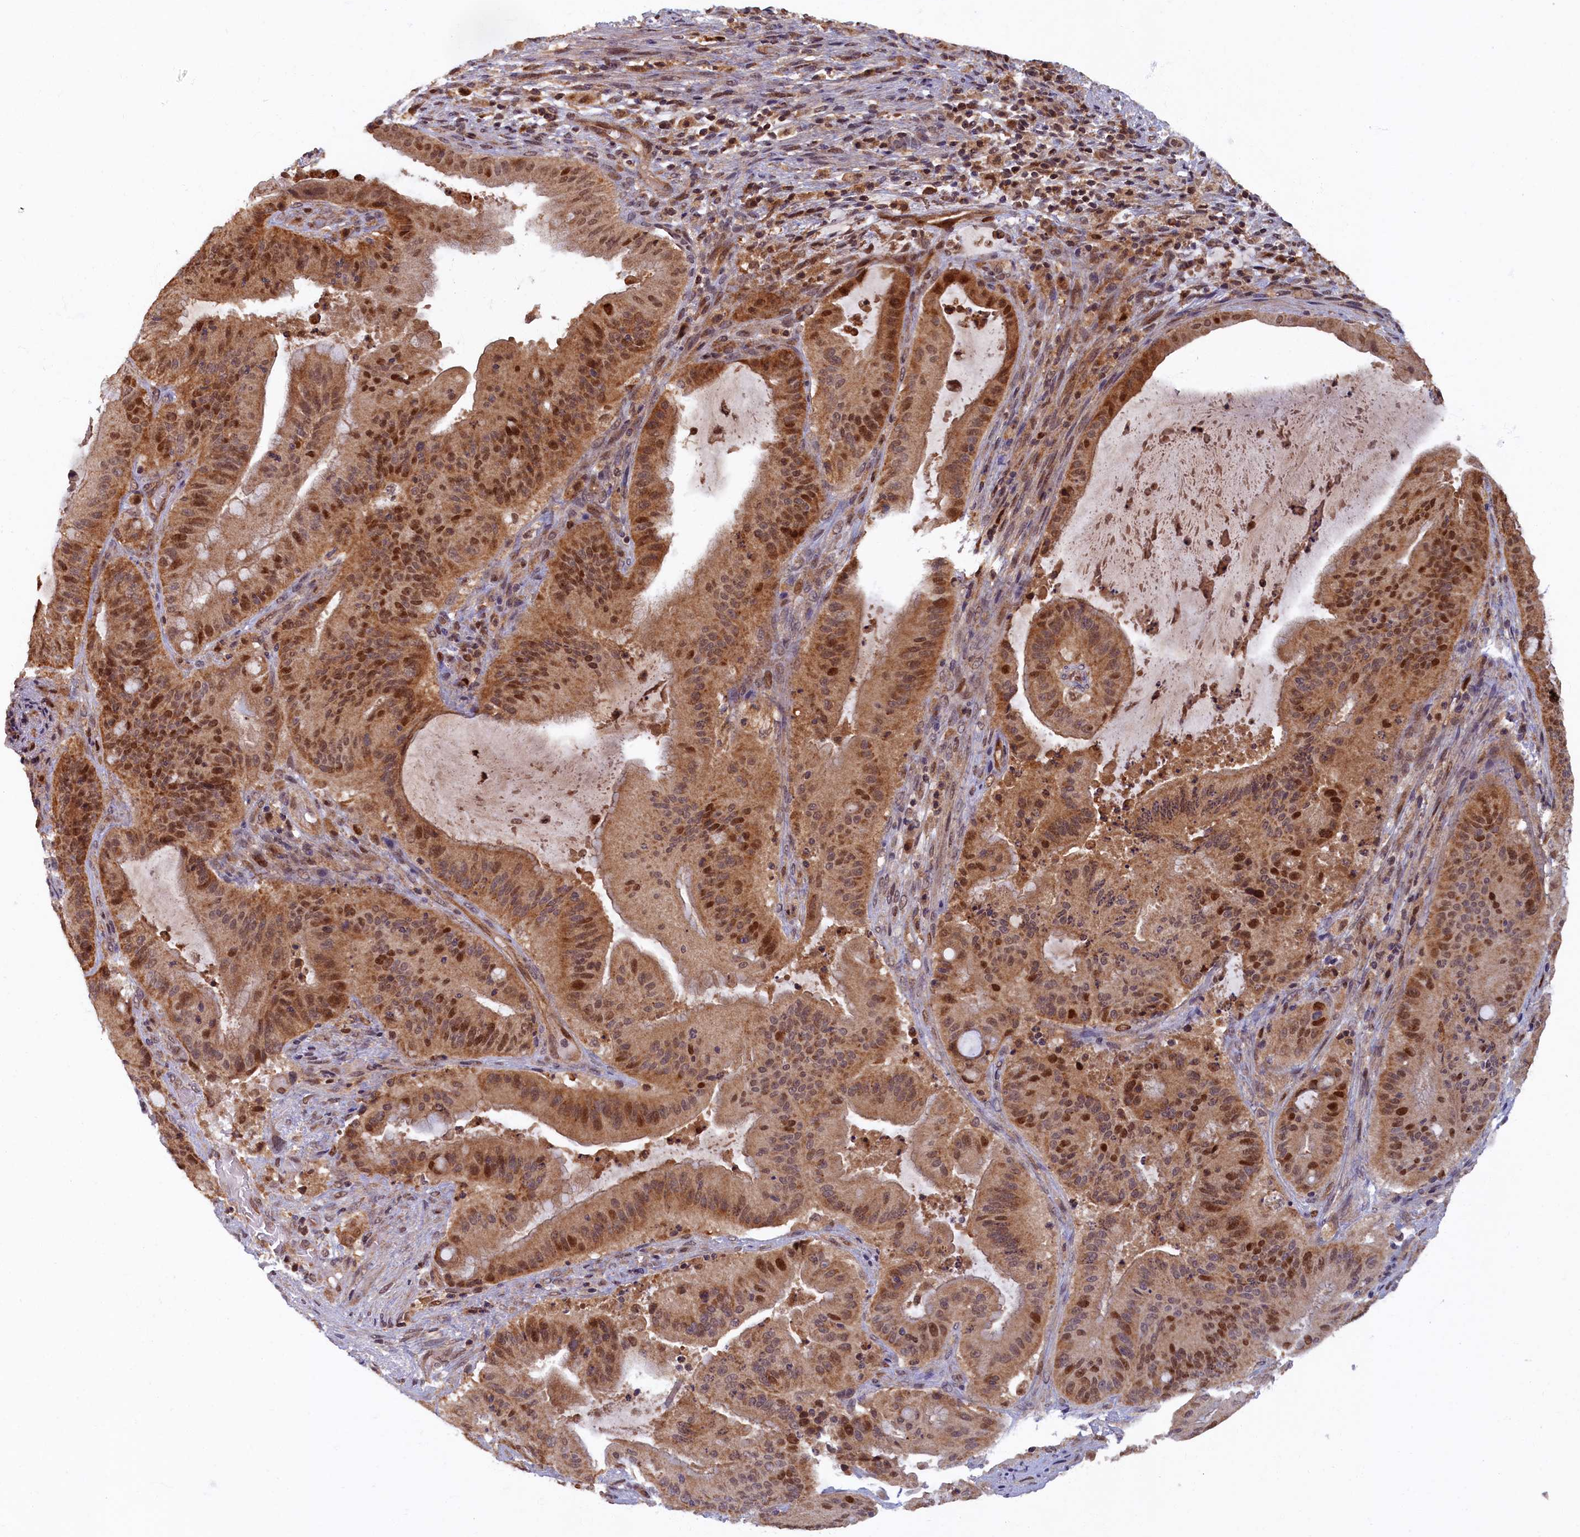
{"staining": {"intensity": "strong", "quantity": ">75%", "location": "cytoplasmic/membranous,nuclear"}, "tissue": "liver cancer", "cell_type": "Tumor cells", "image_type": "cancer", "snomed": [{"axis": "morphology", "description": "Normal tissue, NOS"}, {"axis": "morphology", "description": "Cholangiocarcinoma"}, {"axis": "topography", "description": "Liver"}, {"axis": "topography", "description": "Peripheral nerve tissue"}], "caption": "This is a micrograph of IHC staining of cholangiocarcinoma (liver), which shows strong expression in the cytoplasmic/membranous and nuclear of tumor cells.", "gene": "BRCA1", "patient": {"sex": "female", "age": 73}}